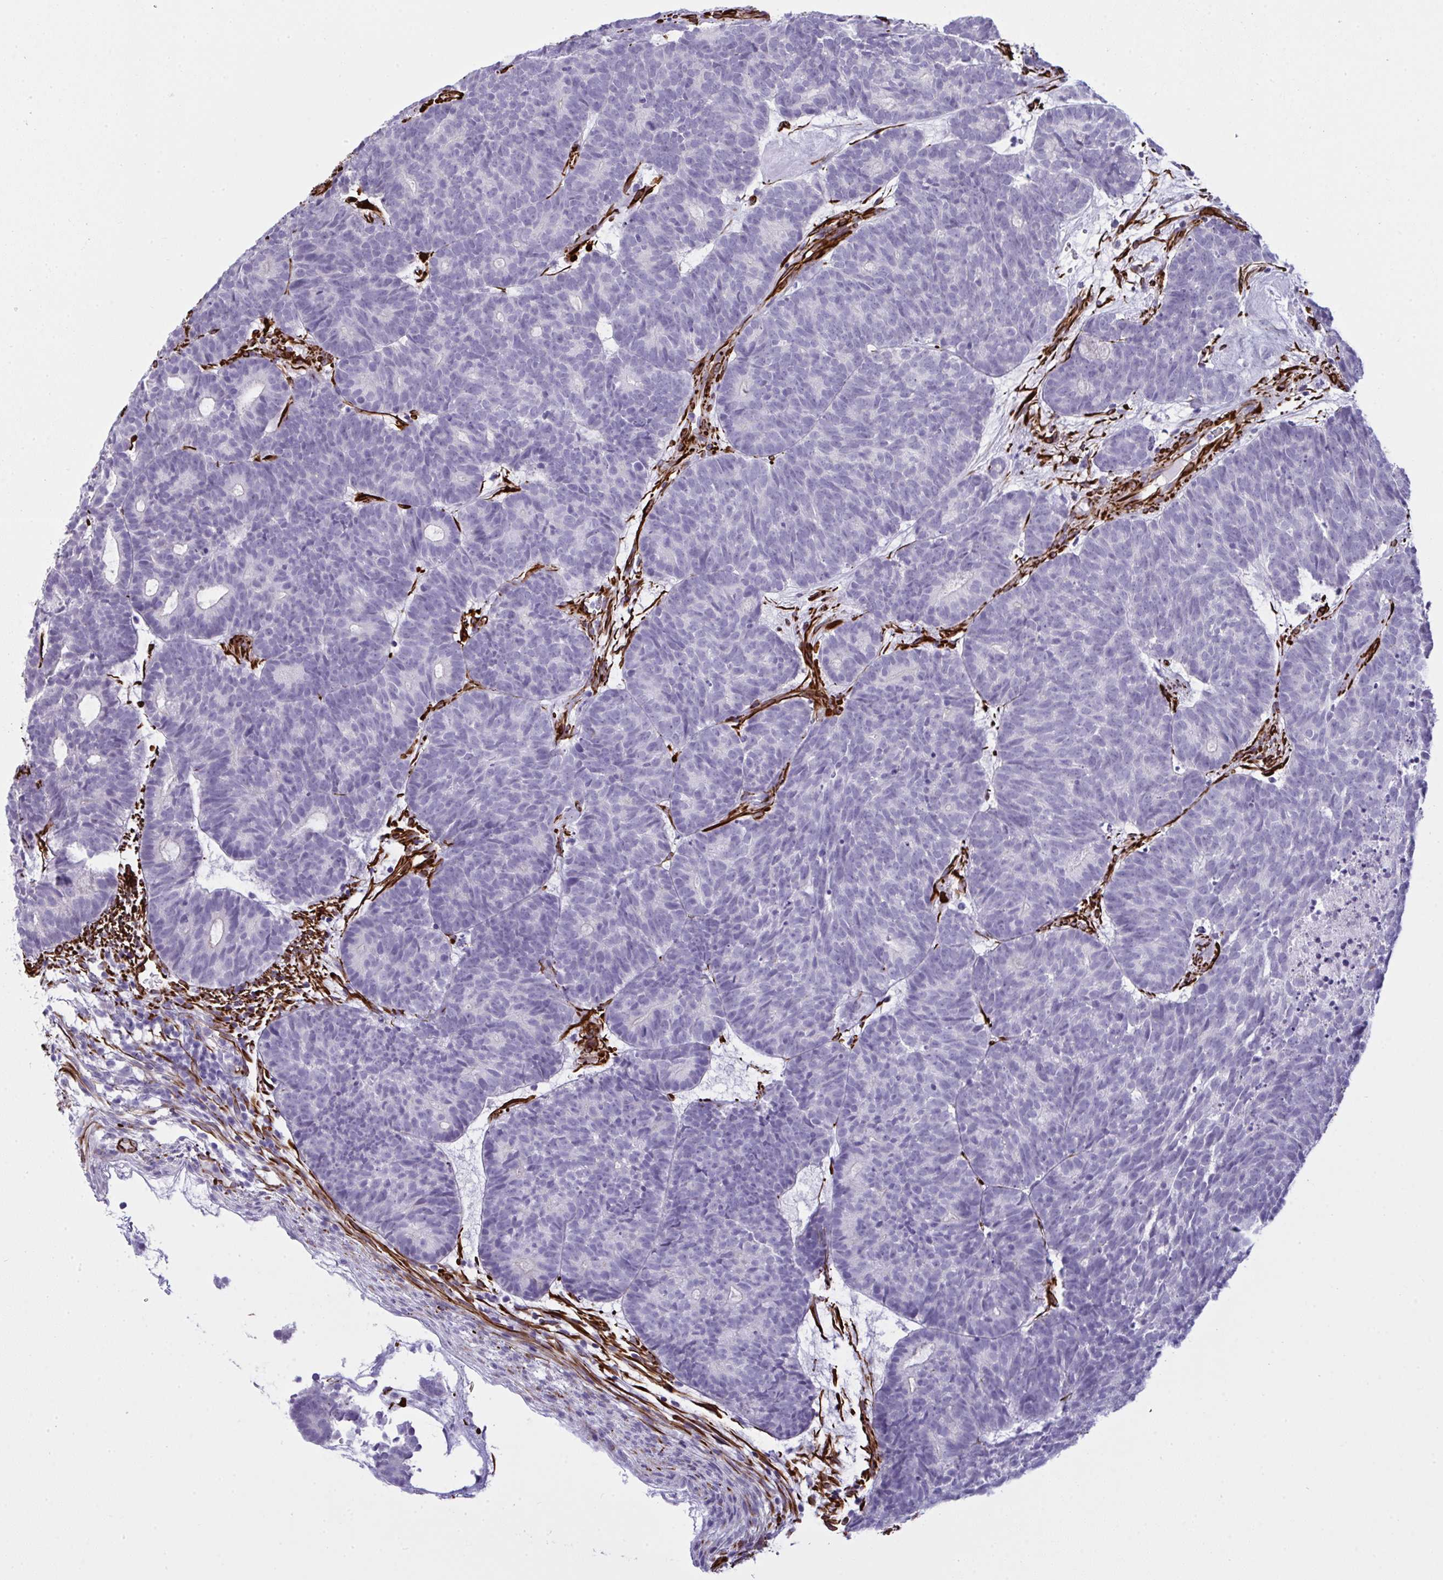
{"staining": {"intensity": "negative", "quantity": "none", "location": "none"}, "tissue": "head and neck cancer", "cell_type": "Tumor cells", "image_type": "cancer", "snomed": [{"axis": "morphology", "description": "Adenocarcinoma, NOS"}, {"axis": "topography", "description": "Head-Neck"}], "caption": "Tumor cells are negative for protein expression in human head and neck adenocarcinoma. The staining was performed using DAB to visualize the protein expression in brown, while the nuclei were stained in blue with hematoxylin (Magnification: 20x).", "gene": "SLC35B1", "patient": {"sex": "female", "age": 81}}